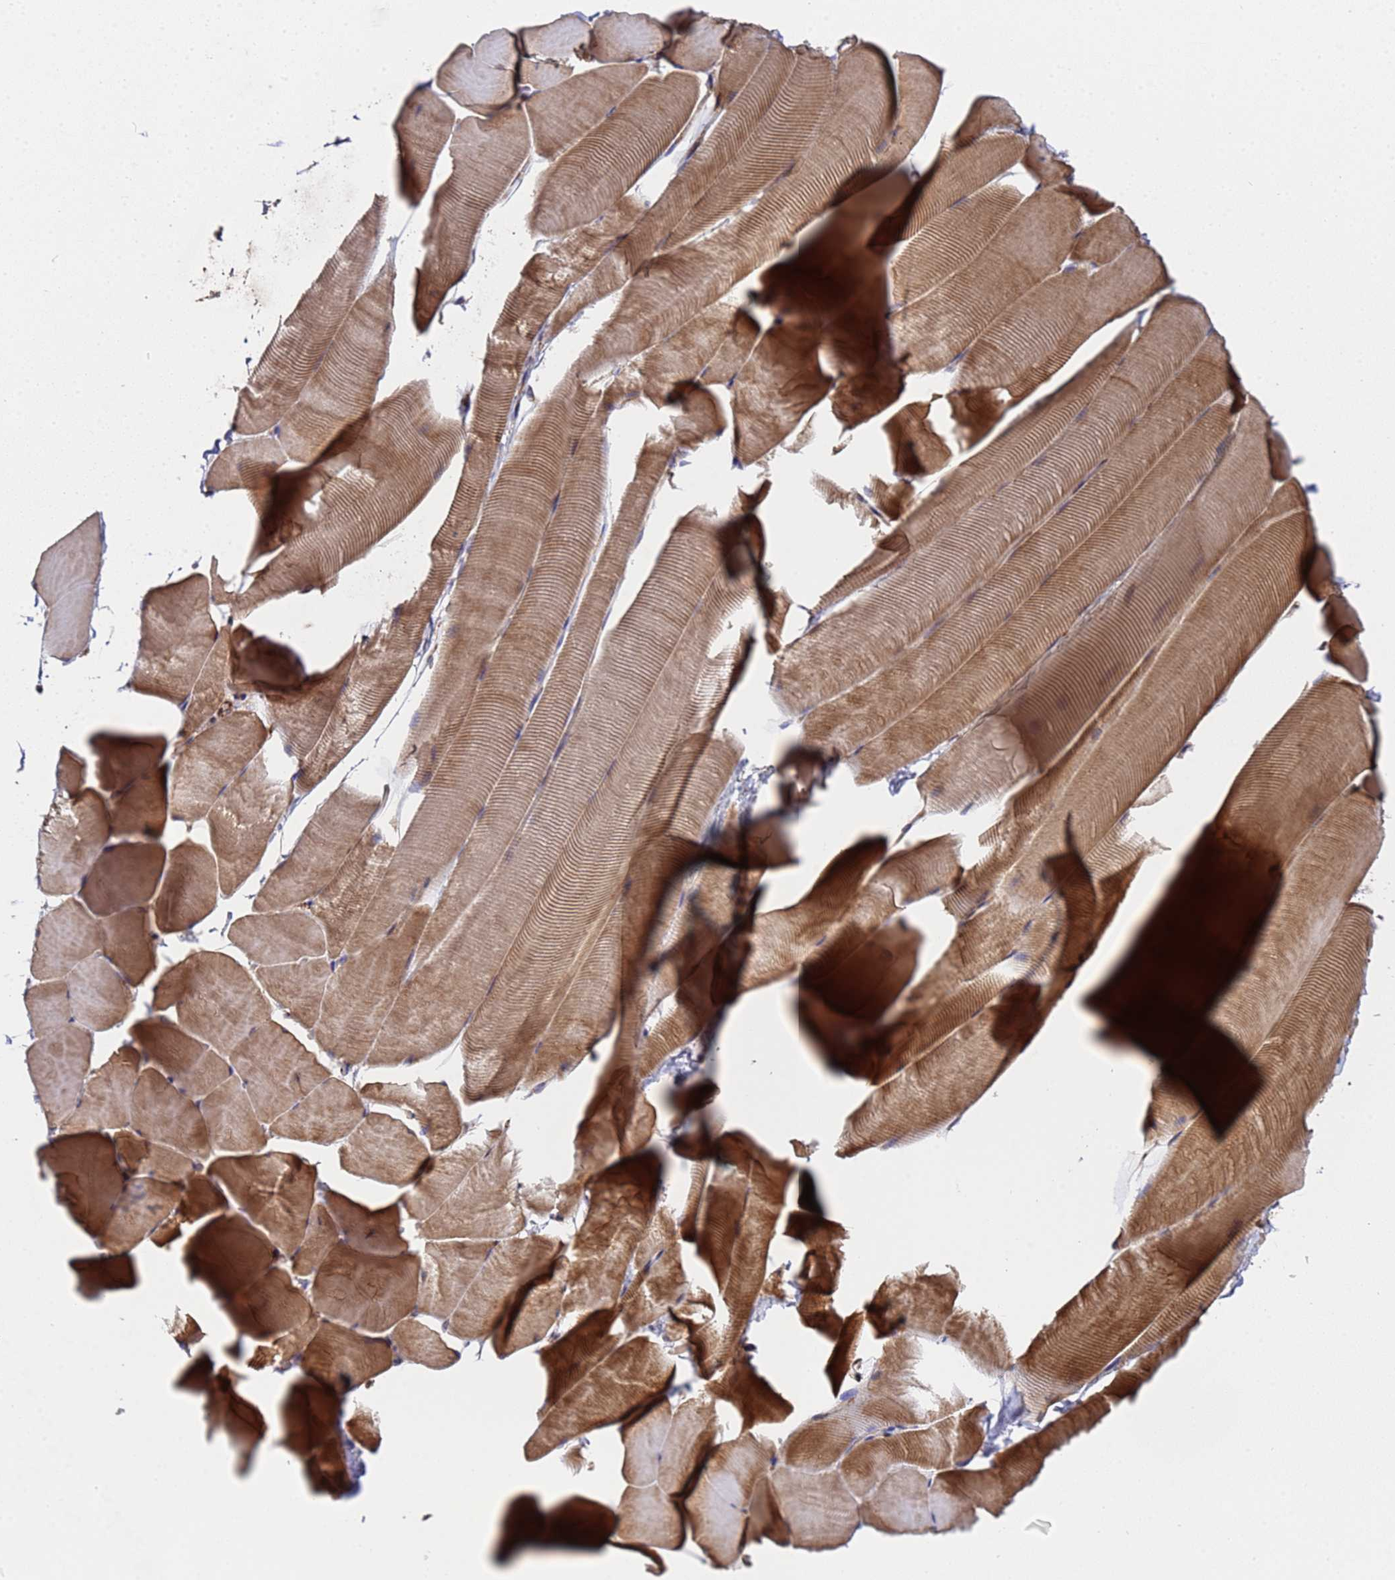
{"staining": {"intensity": "moderate", "quantity": "25%-75%", "location": "cytoplasmic/membranous"}, "tissue": "skeletal muscle", "cell_type": "Myocytes", "image_type": "normal", "snomed": [{"axis": "morphology", "description": "Normal tissue, NOS"}, {"axis": "topography", "description": "Skeletal muscle"}], "caption": "IHC micrograph of unremarkable skeletal muscle stained for a protein (brown), which shows medium levels of moderate cytoplasmic/membranous expression in approximately 25%-75% of myocytes.", "gene": "MOCS1", "patient": {"sex": "male", "age": 25}}